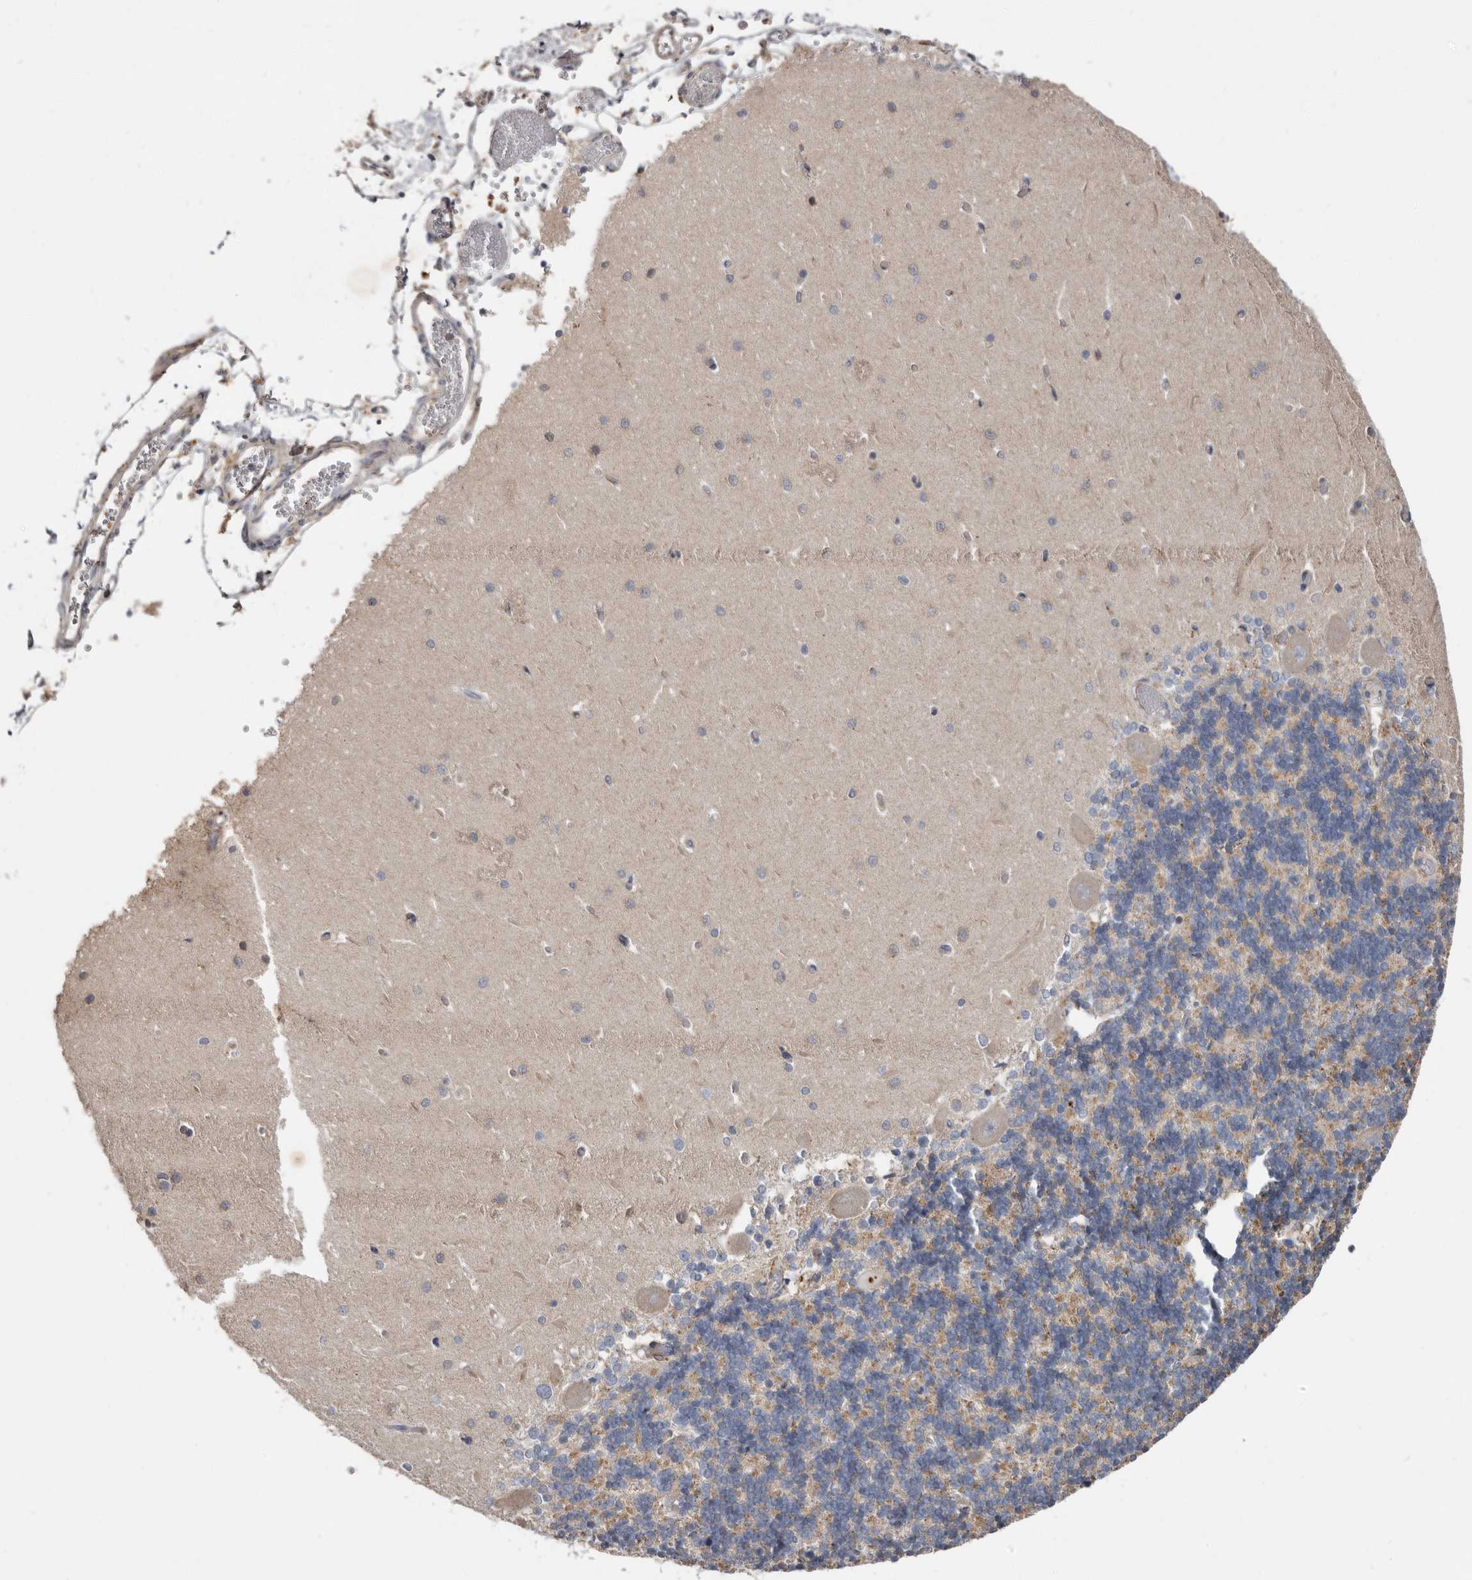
{"staining": {"intensity": "moderate", "quantity": ">75%", "location": "cytoplasmic/membranous"}, "tissue": "cerebellum", "cell_type": "Cells in granular layer", "image_type": "normal", "snomed": [{"axis": "morphology", "description": "Normal tissue, NOS"}, {"axis": "topography", "description": "Cerebellum"}], "caption": "Immunohistochemical staining of benign human cerebellum reveals medium levels of moderate cytoplasmic/membranous expression in approximately >75% of cells in granular layer. (Brightfield microscopy of DAB IHC at high magnification).", "gene": "KIF26B", "patient": {"sex": "male", "age": 37}}